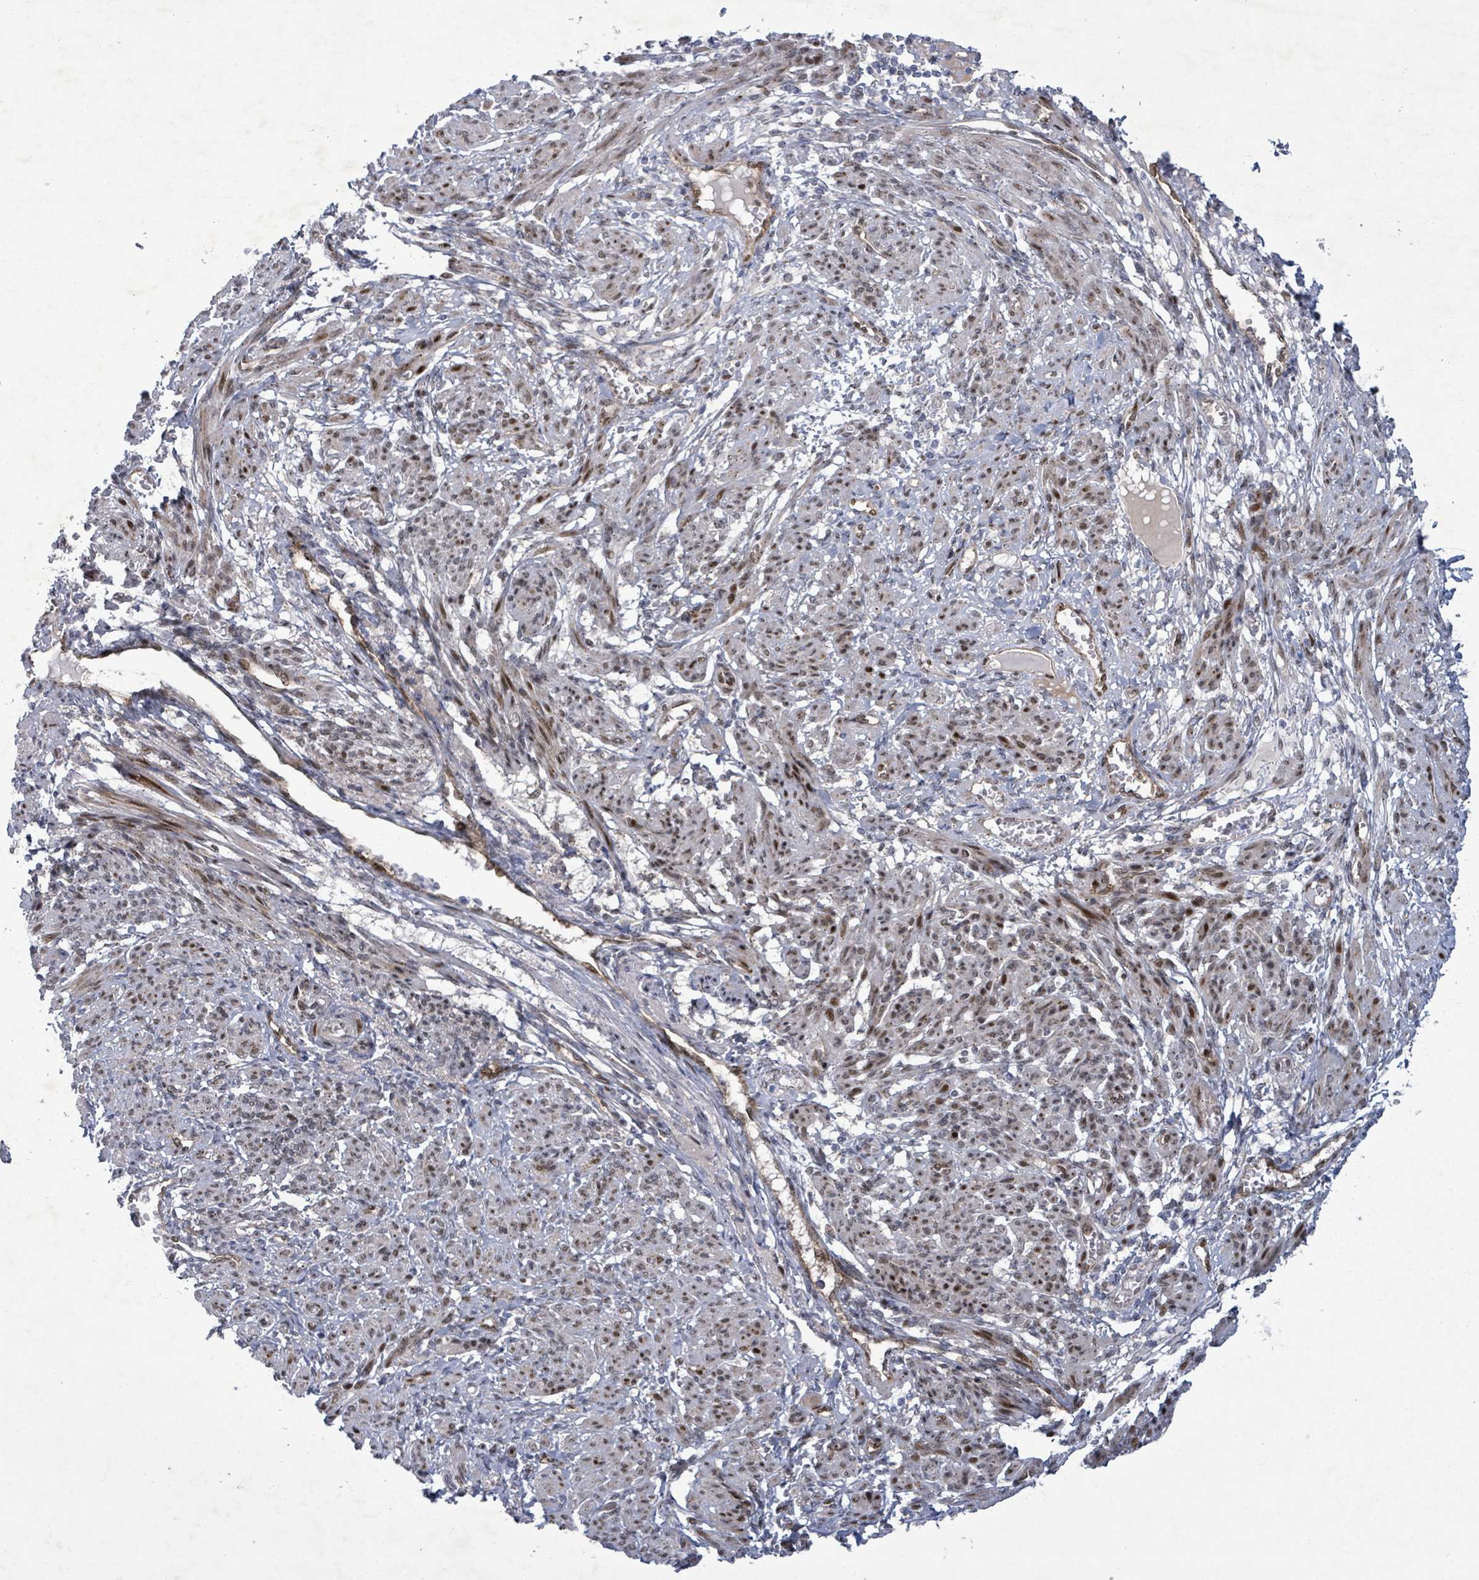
{"staining": {"intensity": "moderate", "quantity": "25%-75%", "location": "nuclear"}, "tissue": "smooth muscle", "cell_type": "Smooth muscle cells", "image_type": "normal", "snomed": [{"axis": "morphology", "description": "Normal tissue, NOS"}, {"axis": "topography", "description": "Smooth muscle"}], "caption": "Brown immunohistochemical staining in benign human smooth muscle shows moderate nuclear positivity in about 25%-75% of smooth muscle cells.", "gene": "TUSC1", "patient": {"sex": "female", "age": 39}}